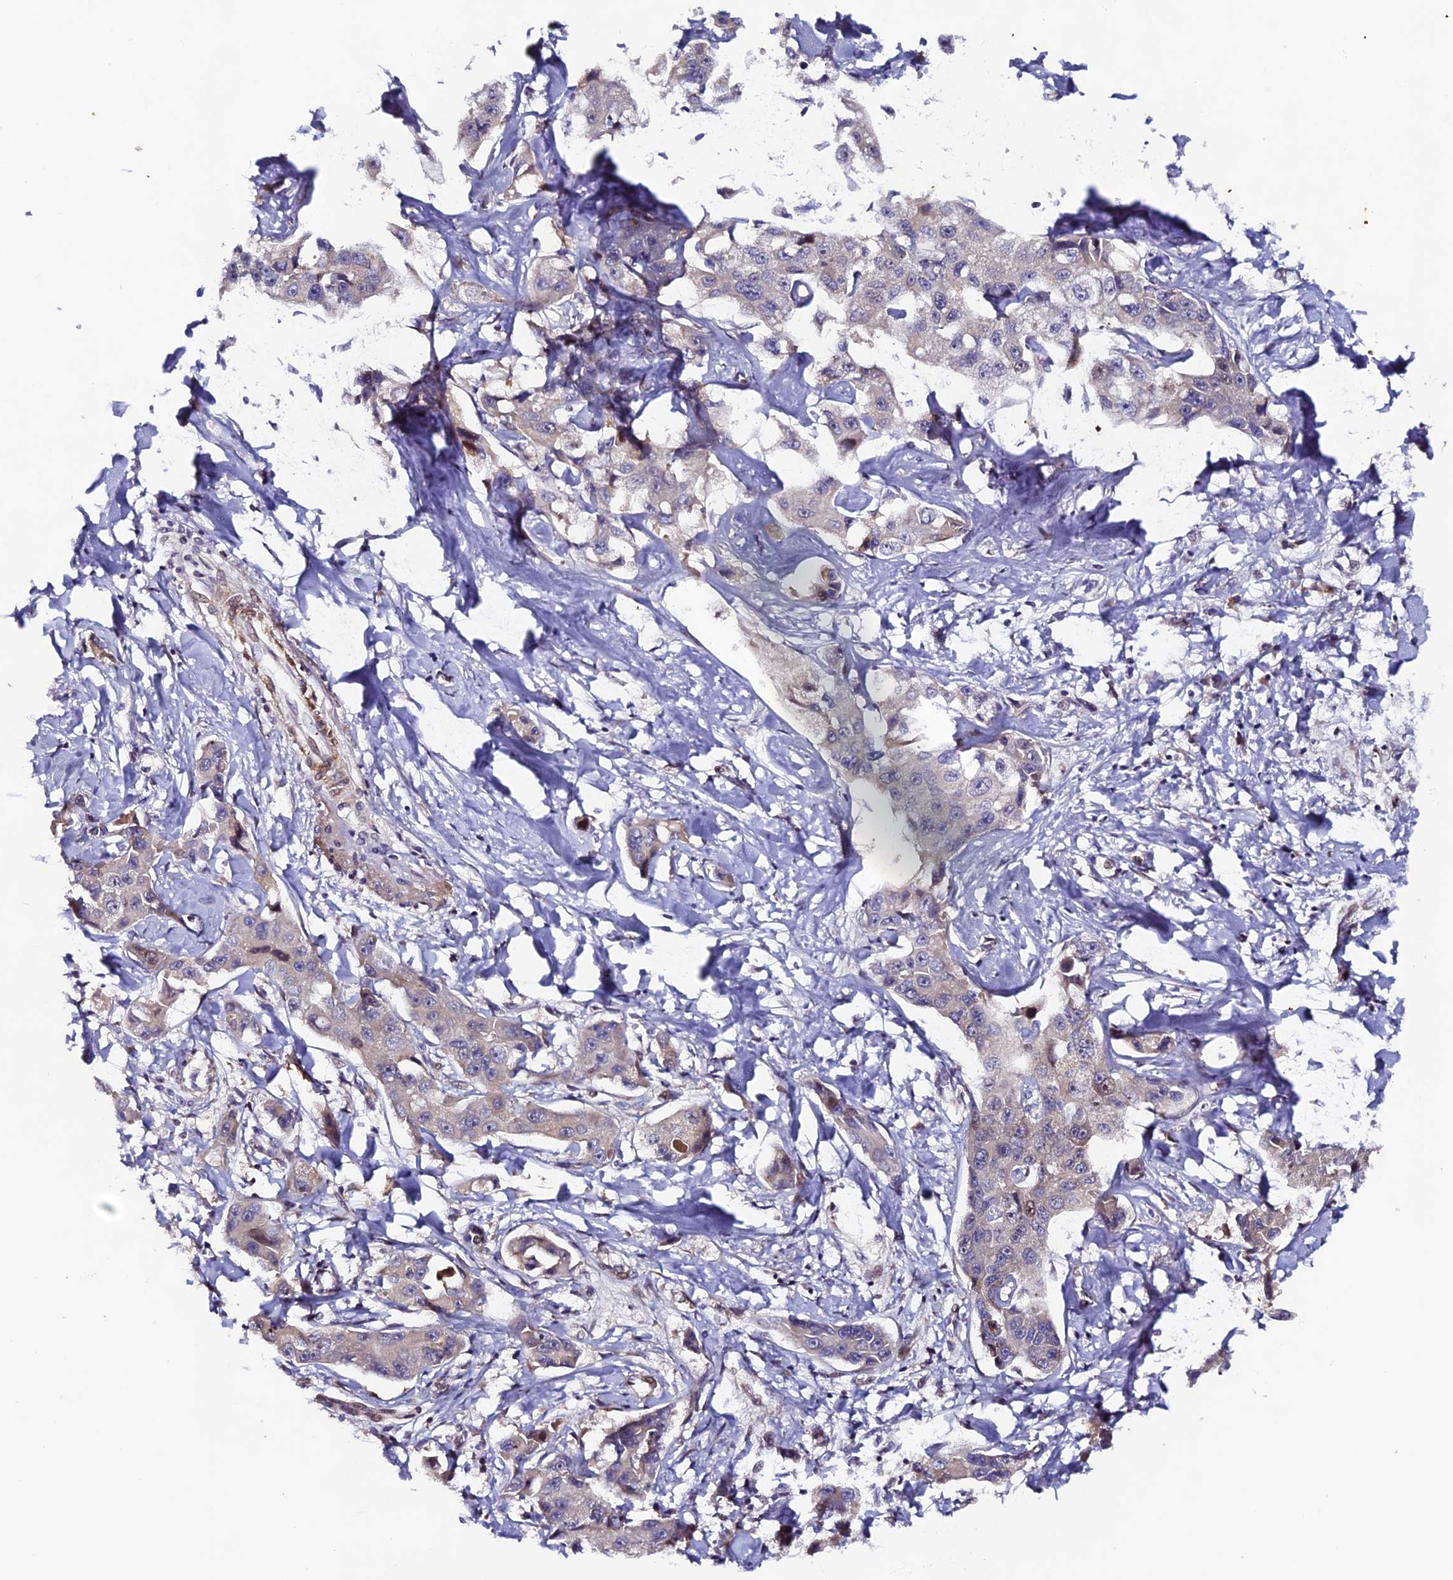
{"staining": {"intensity": "negative", "quantity": "none", "location": "none"}, "tissue": "liver cancer", "cell_type": "Tumor cells", "image_type": "cancer", "snomed": [{"axis": "morphology", "description": "Cholangiocarcinoma"}, {"axis": "topography", "description": "Liver"}], "caption": "IHC image of human liver cancer stained for a protein (brown), which demonstrates no staining in tumor cells. (Immunohistochemistry, brightfield microscopy, high magnification).", "gene": "RAB28", "patient": {"sex": "male", "age": 59}}